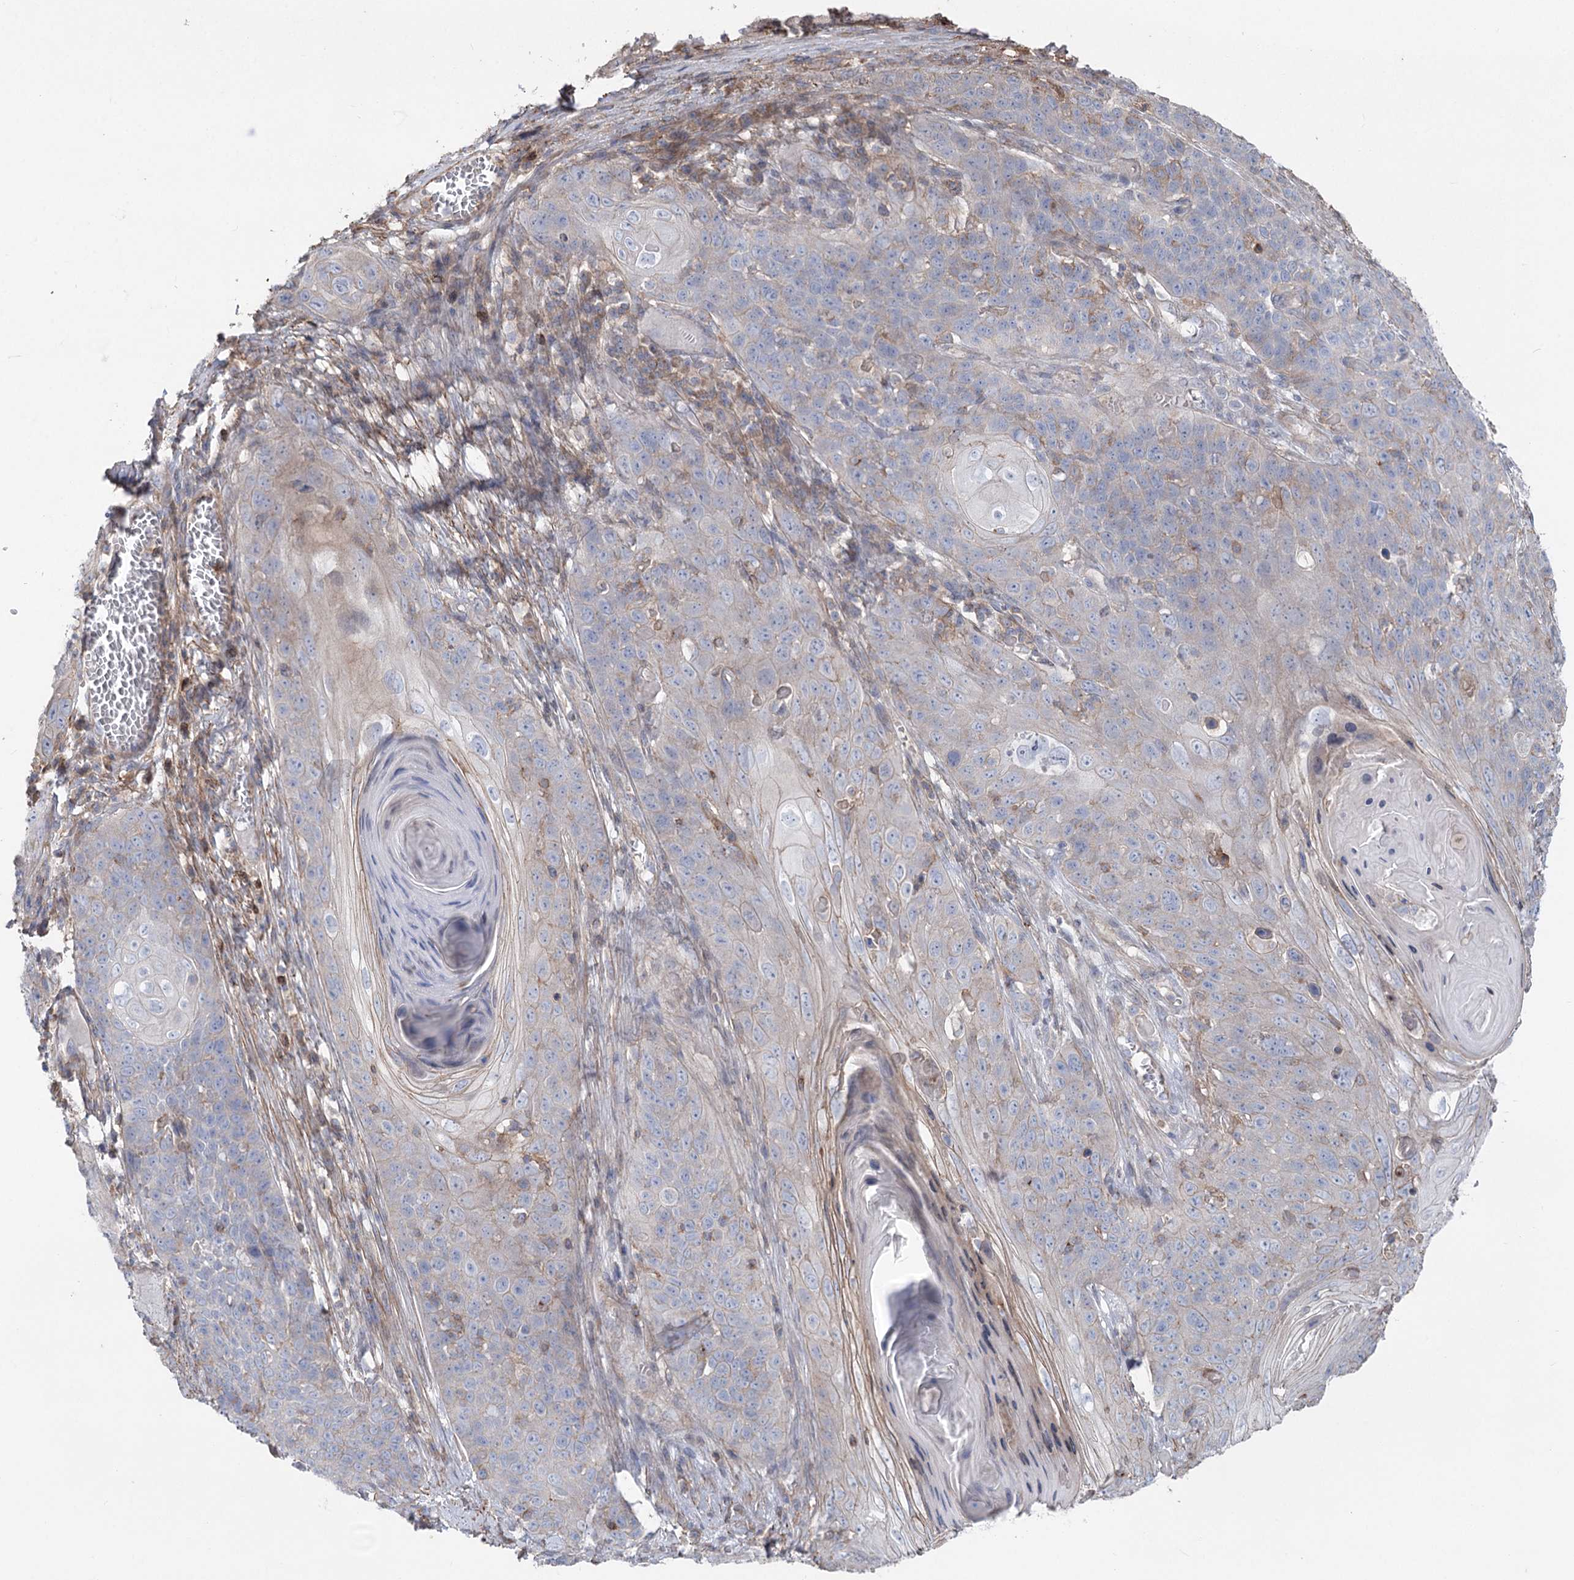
{"staining": {"intensity": "weak", "quantity": "<25%", "location": "cytoplasmic/membranous"}, "tissue": "skin cancer", "cell_type": "Tumor cells", "image_type": "cancer", "snomed": [{"axis": "morphology", "description": "Squamous cell carcinoma, NOS"}, {"axis": "topography", "description": "Skin"}], "caption": "IHC of skin squamous cell carcinoma shows no staining in tumor cells.", "gene": "LARP1B", "patient": {"sex": "male", "age": 55}}